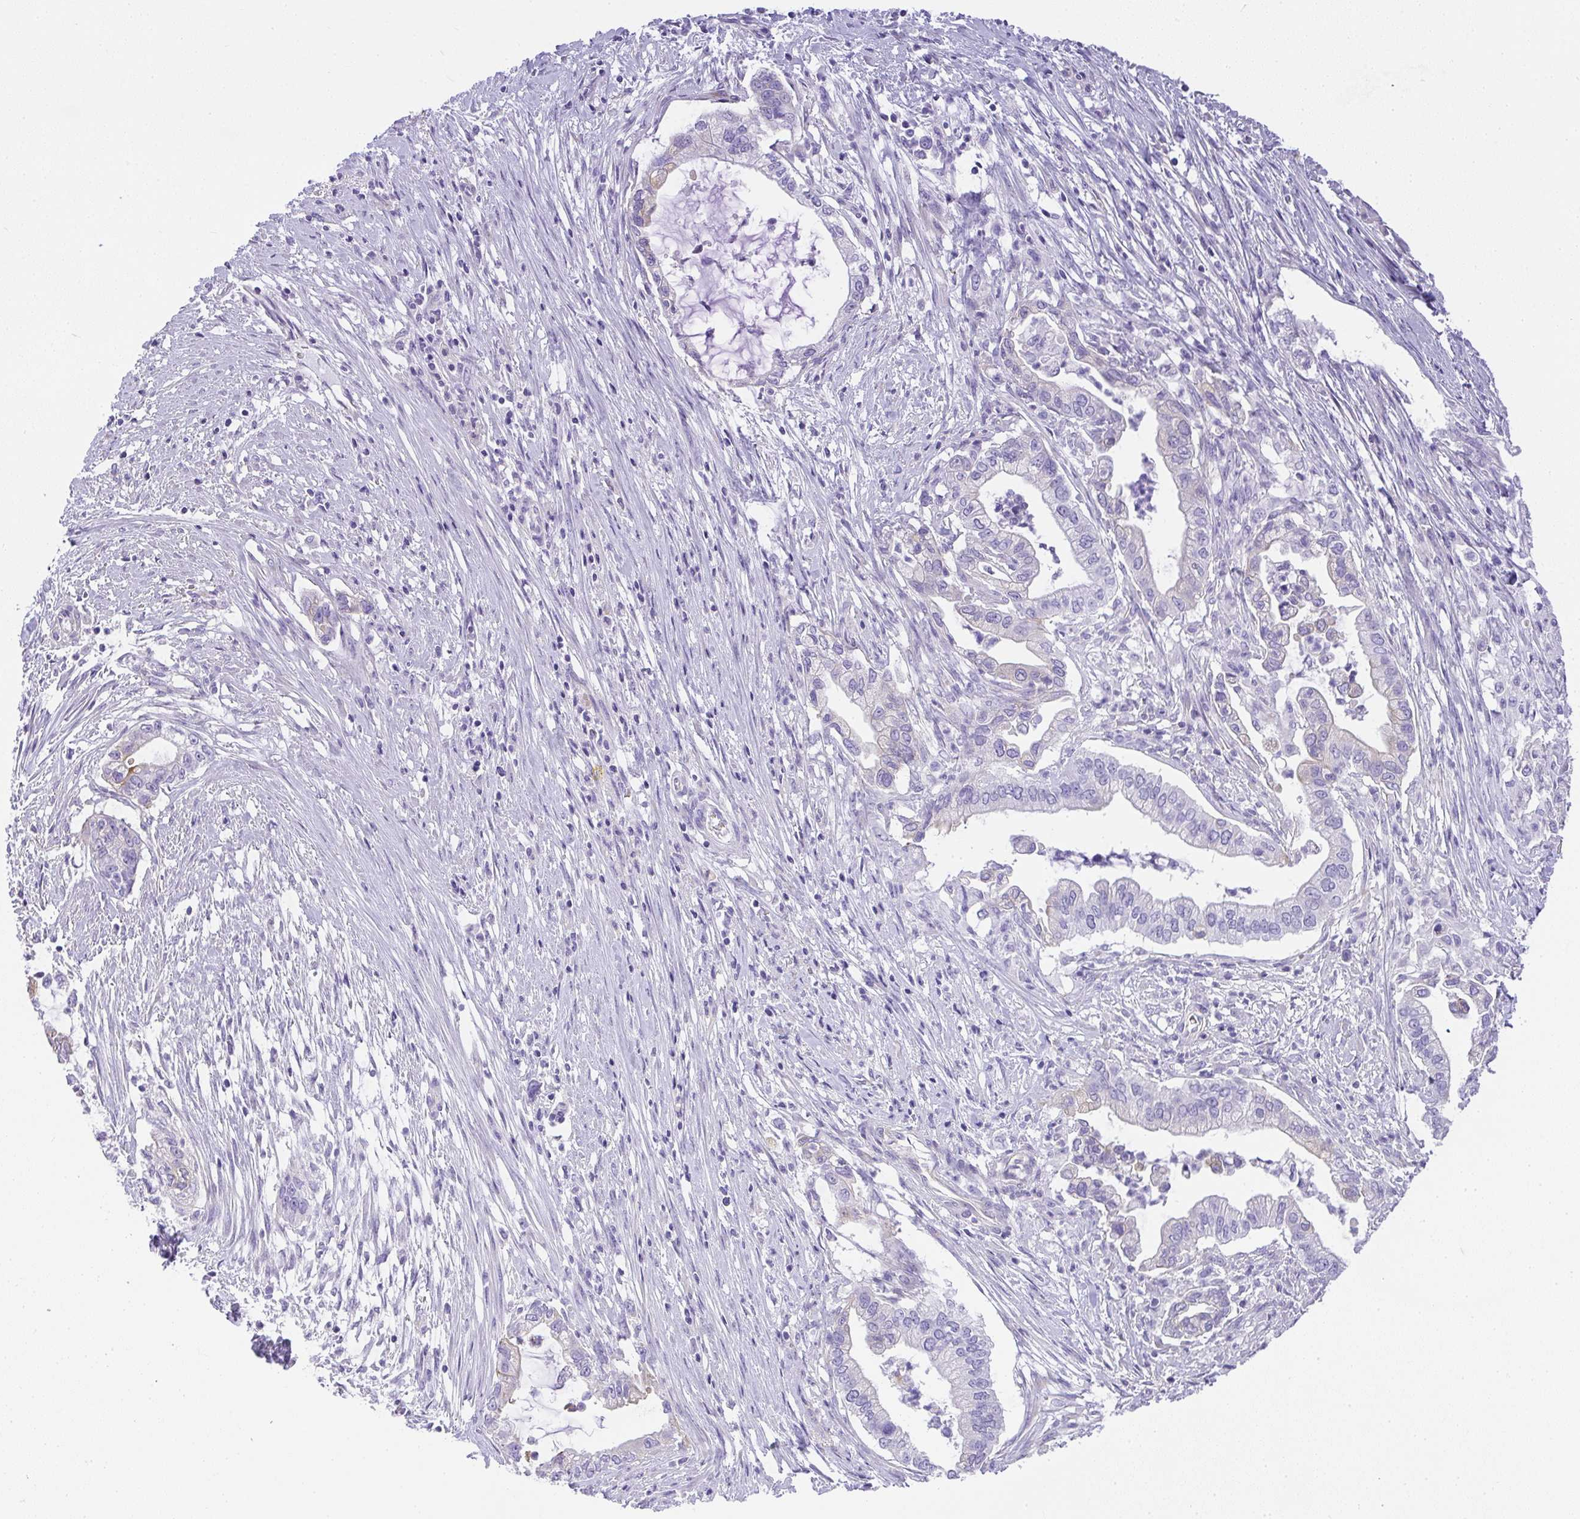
{"staining": {"intensity": "negative", "quantity": "none", "location": "none"}, "tissue": "pancreatic cancer", "cell_type": "Tumor cells", "image_type": "cancer", "snomed": [{"axis": "morphology", "description": "Adenocarcinoma, NOS"}, {"axis": "topography", "description": "Pancreas"}], "caption": "This is an immunohistochemistry (IHC) image of pancreatic cancer (adenocarcinoma). There is no staining in tumor cells.", "gene": "PLPPR3", "patient": {"sex": "male", "age": 70}}